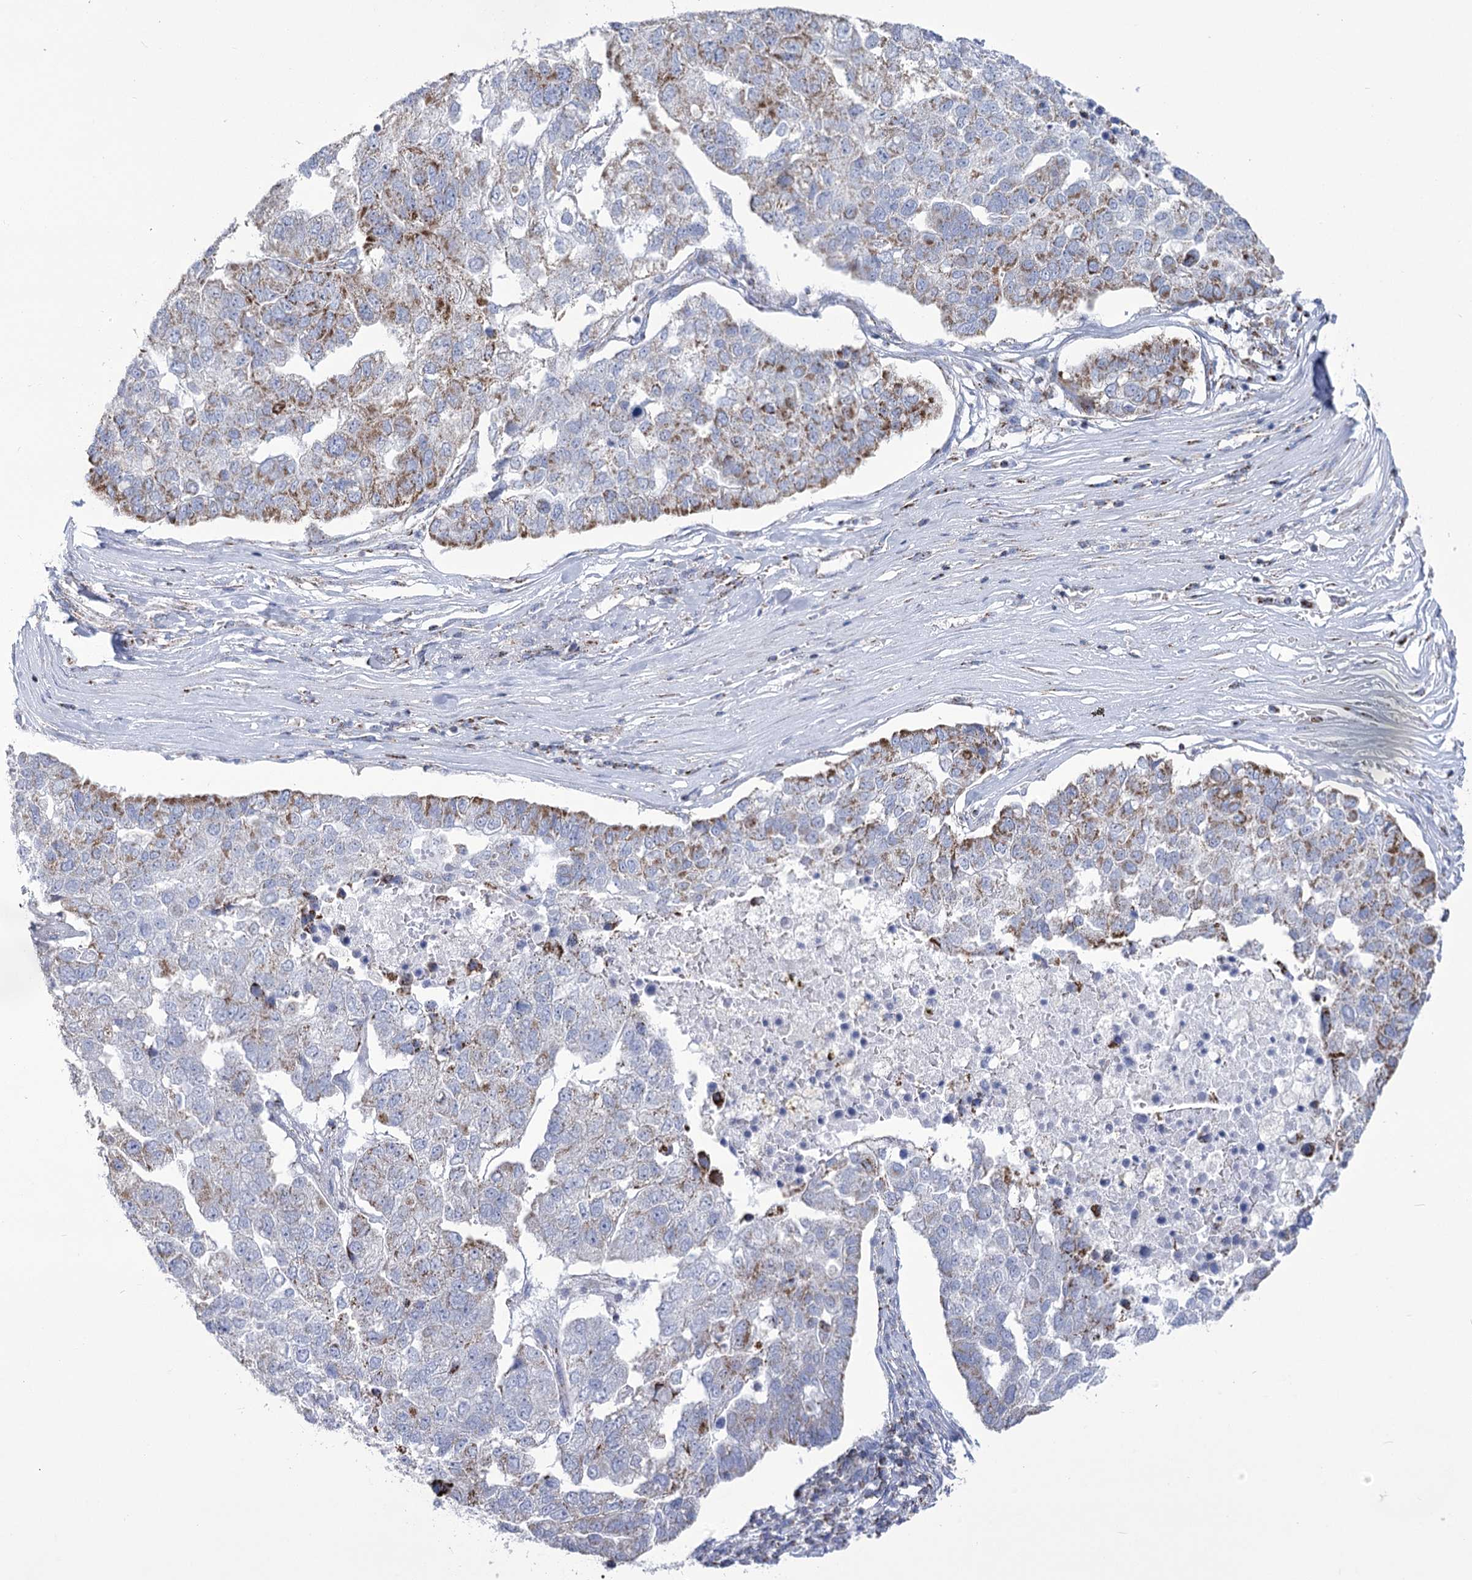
{"staining": {"intensity": "moderate", "quantity": "<25%", "location": "cytoplasmic/membranous"}, "tissue": "pancreatic cancer", "cell_type": "Tumor cells", "image_type": "cancer", "snomed": [{"axis": "morphology", "description": "Adenocarcinoma, NOS"}, {"axis": "topography", "description": "Pancreas"}], "caption": "About <25% of tumor cells in human adenocarcinoma (pancreatic) display moderate cytoplasmic/membranous protein staining as visualized by brown immunohistochemical staining.", "gene": "PDHB", "patient": {"sex": "female", "age": 61}}